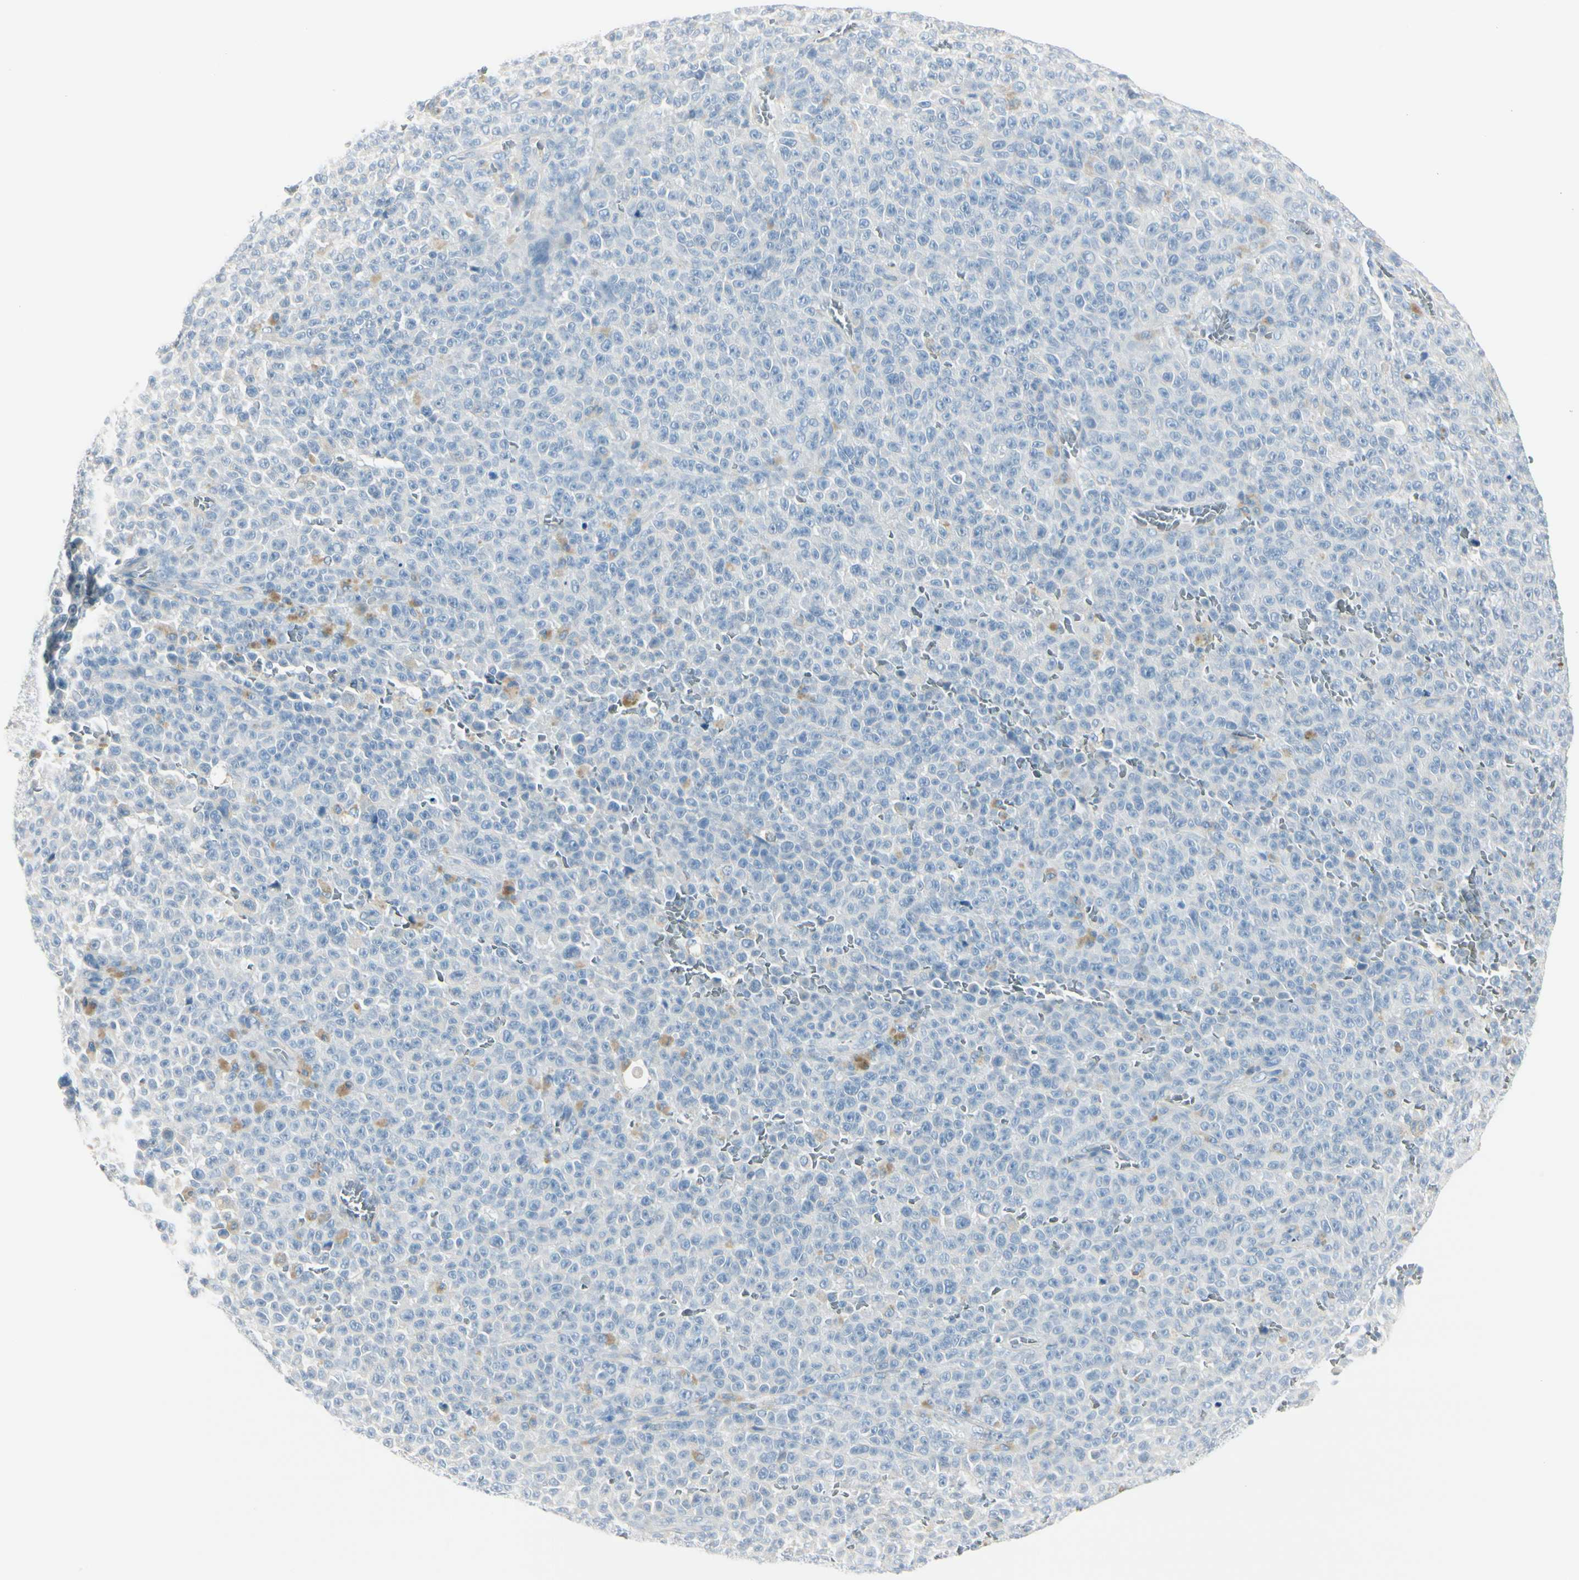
{"staining": {"intensity": "weak", "quantity": "<25%", "location": "cytoplasmic/membranous"}, "tissue": "melanoma", "cell_type": "Tumor cells", "image_type": "cancer", "snomed": [{"axis": "morphology", "description": "Malignant melanoma, NOS"}, {"axis": "topography", "description": "Skin"}], "caption": "Micrograph shows no protein positivity in tumor cells of melanoma tissue.", "gene": "CDHR5", "patient": {"sex": "female", "age": 82}}